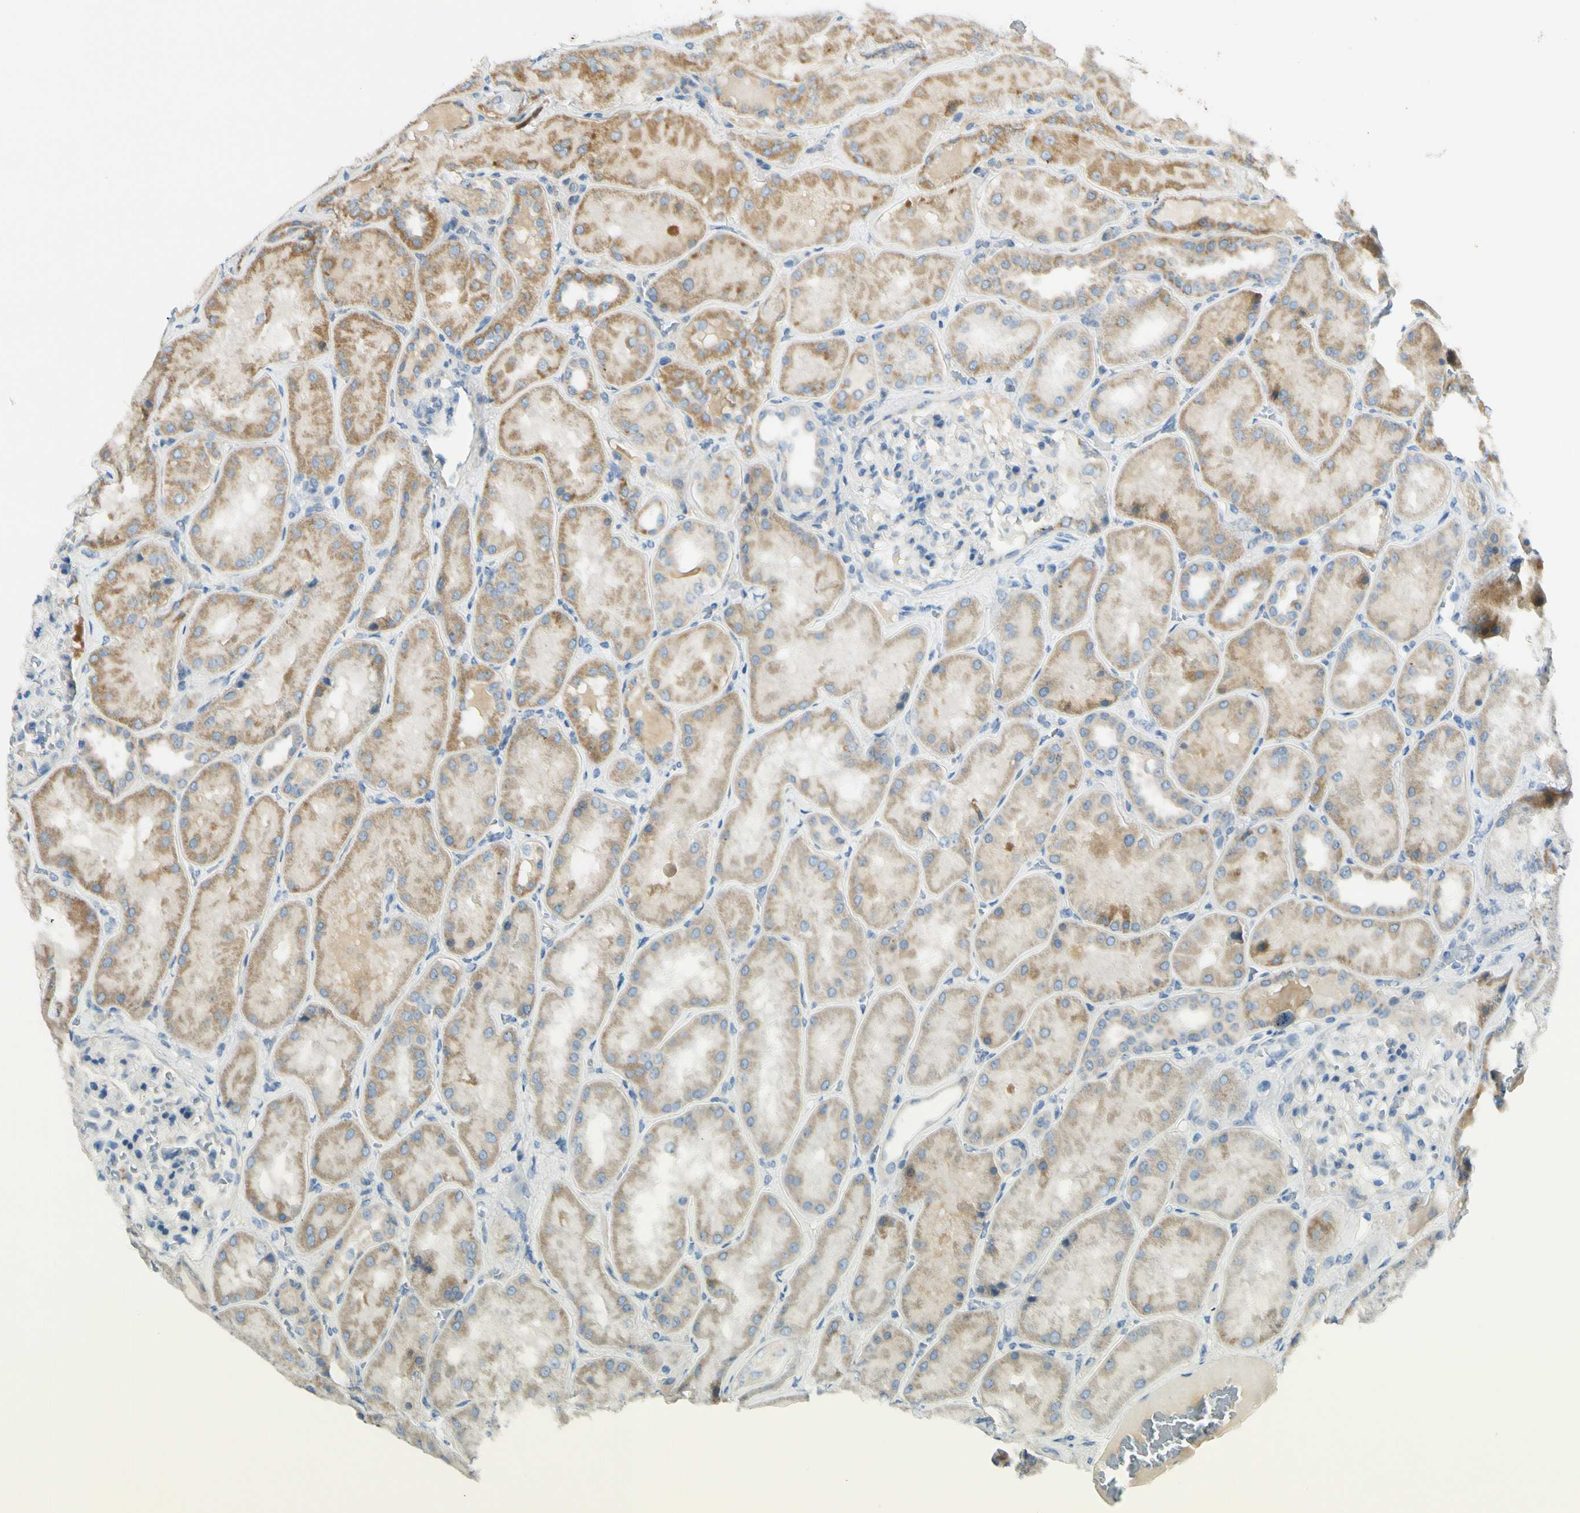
{"staining": {"intensity": "negative", "quantity": "none", "location": "none"}, "tissue": "kidney", "cell_type": "Cells in glomeruli", "image_type": "normal", "snomed": [{"axis": "morphology", "description": "Normal tissue, NOS"}, {"axis": "topography", "description": "Kidney"}], "caption": "The histopathology image shows no significant staining in cells in glomeruli of kidney. (Brightfield microscopy of DAB (3,3'-diaminobenzidine) immunohistochemistry at high magnification).", "gene": "GALNT5", "patient": {"sex": "female", "age": 56}}